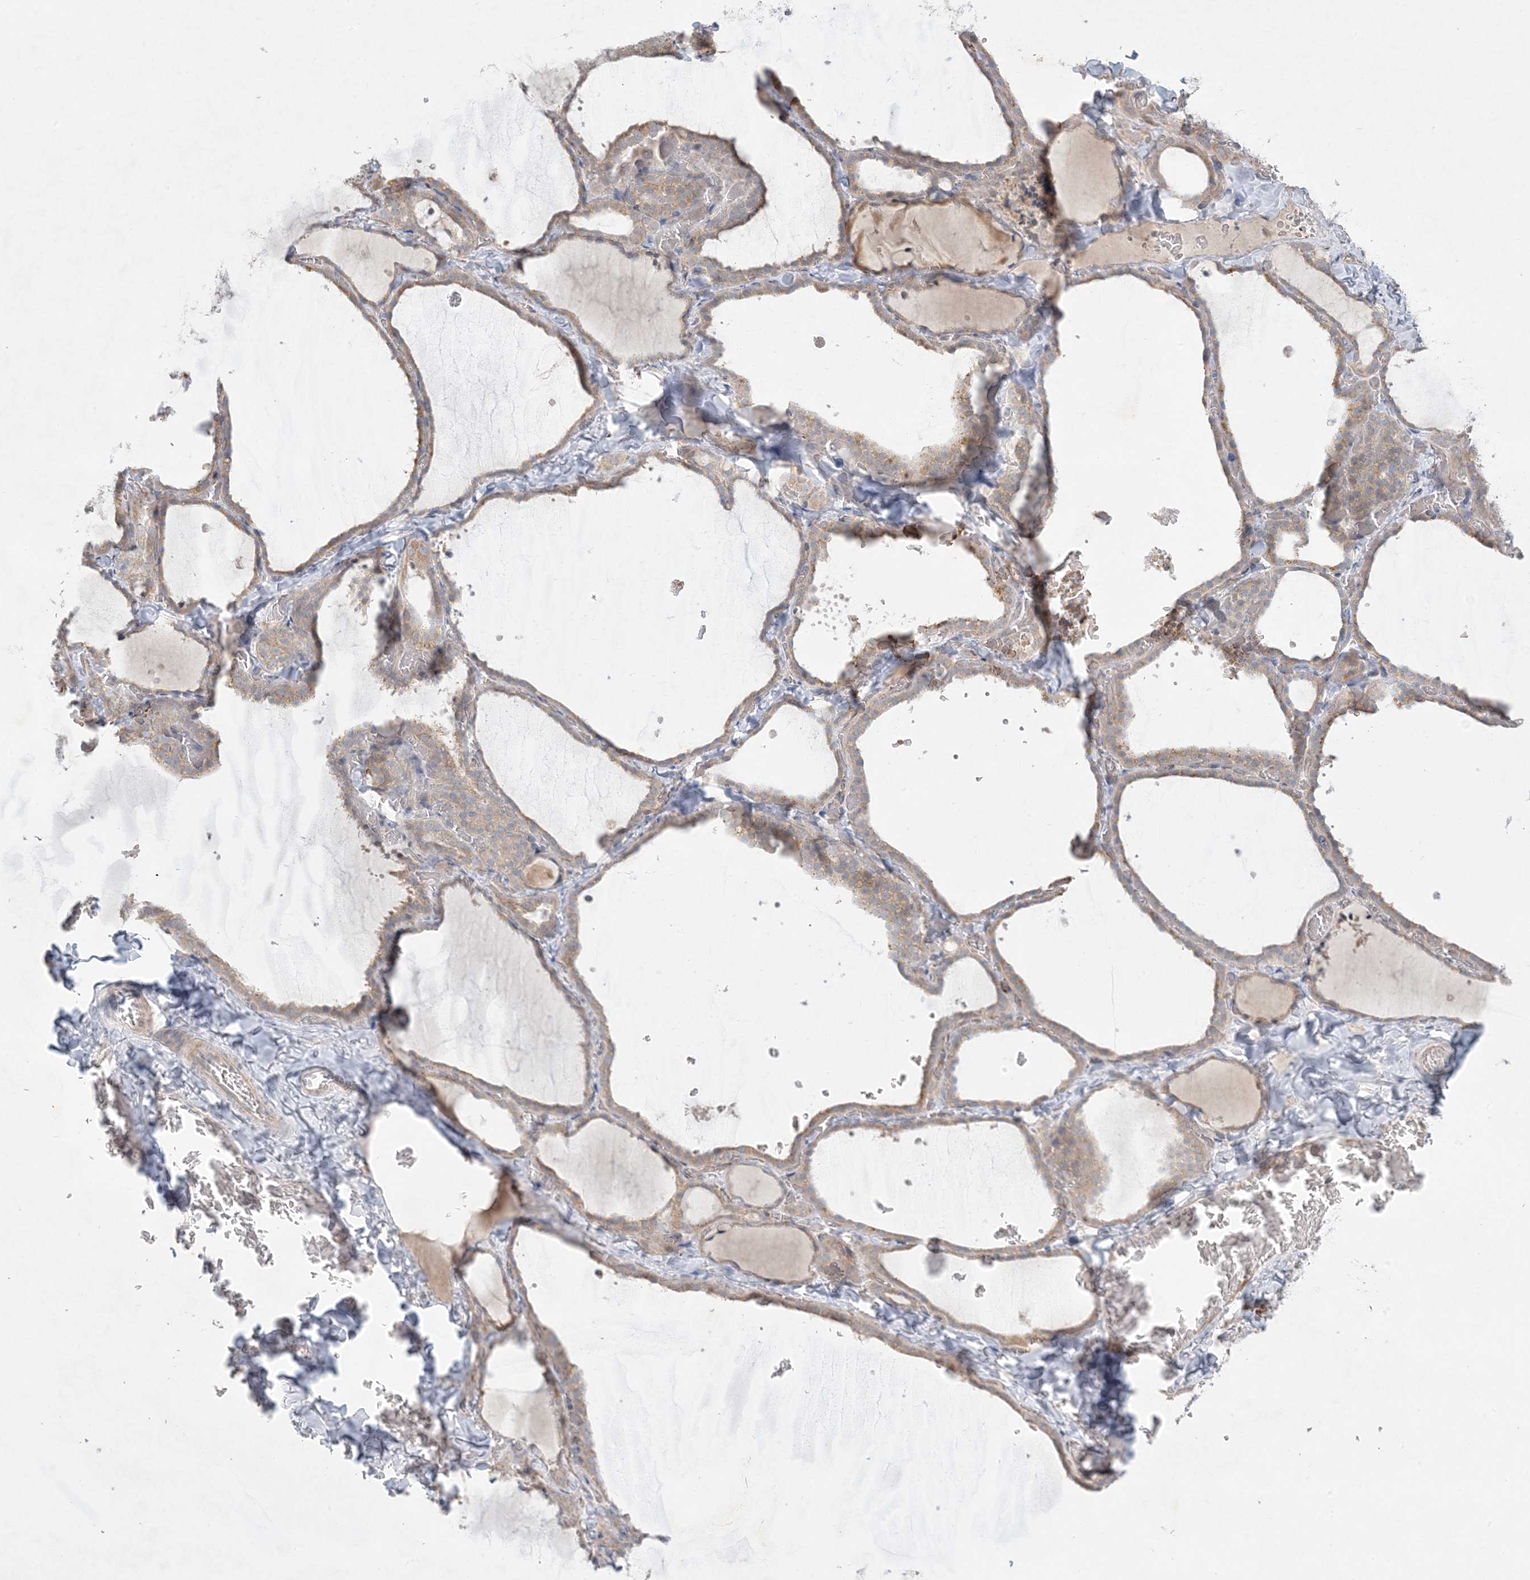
{"staining": {"intensity": "weak", "quantity": ">75%", "location": "cytoplasmic/membranous"}, "tissue": "thyroid gland", "cell_type": "Glandular cells", "image_type": "normal", "snomed": [{"axis": "morphology", "description": "Normal tissue, NOS"}, {"axis": "topography", "description": "Thyroid gland"}], "caption": "High-power microscopy captured an immunohistochemistry (IHC) micrograph of unremarkable thyroid gland, revealing weak cytoplasmic/membranous expression in approximately >75% of glandular cells. The protein is stained brown, and the nuclei are stained in blue (DAB IHC with brightfield microscopy, high magnification).", "gene": "MMGT1", "patient": {"sex": "female", "age": 22}}